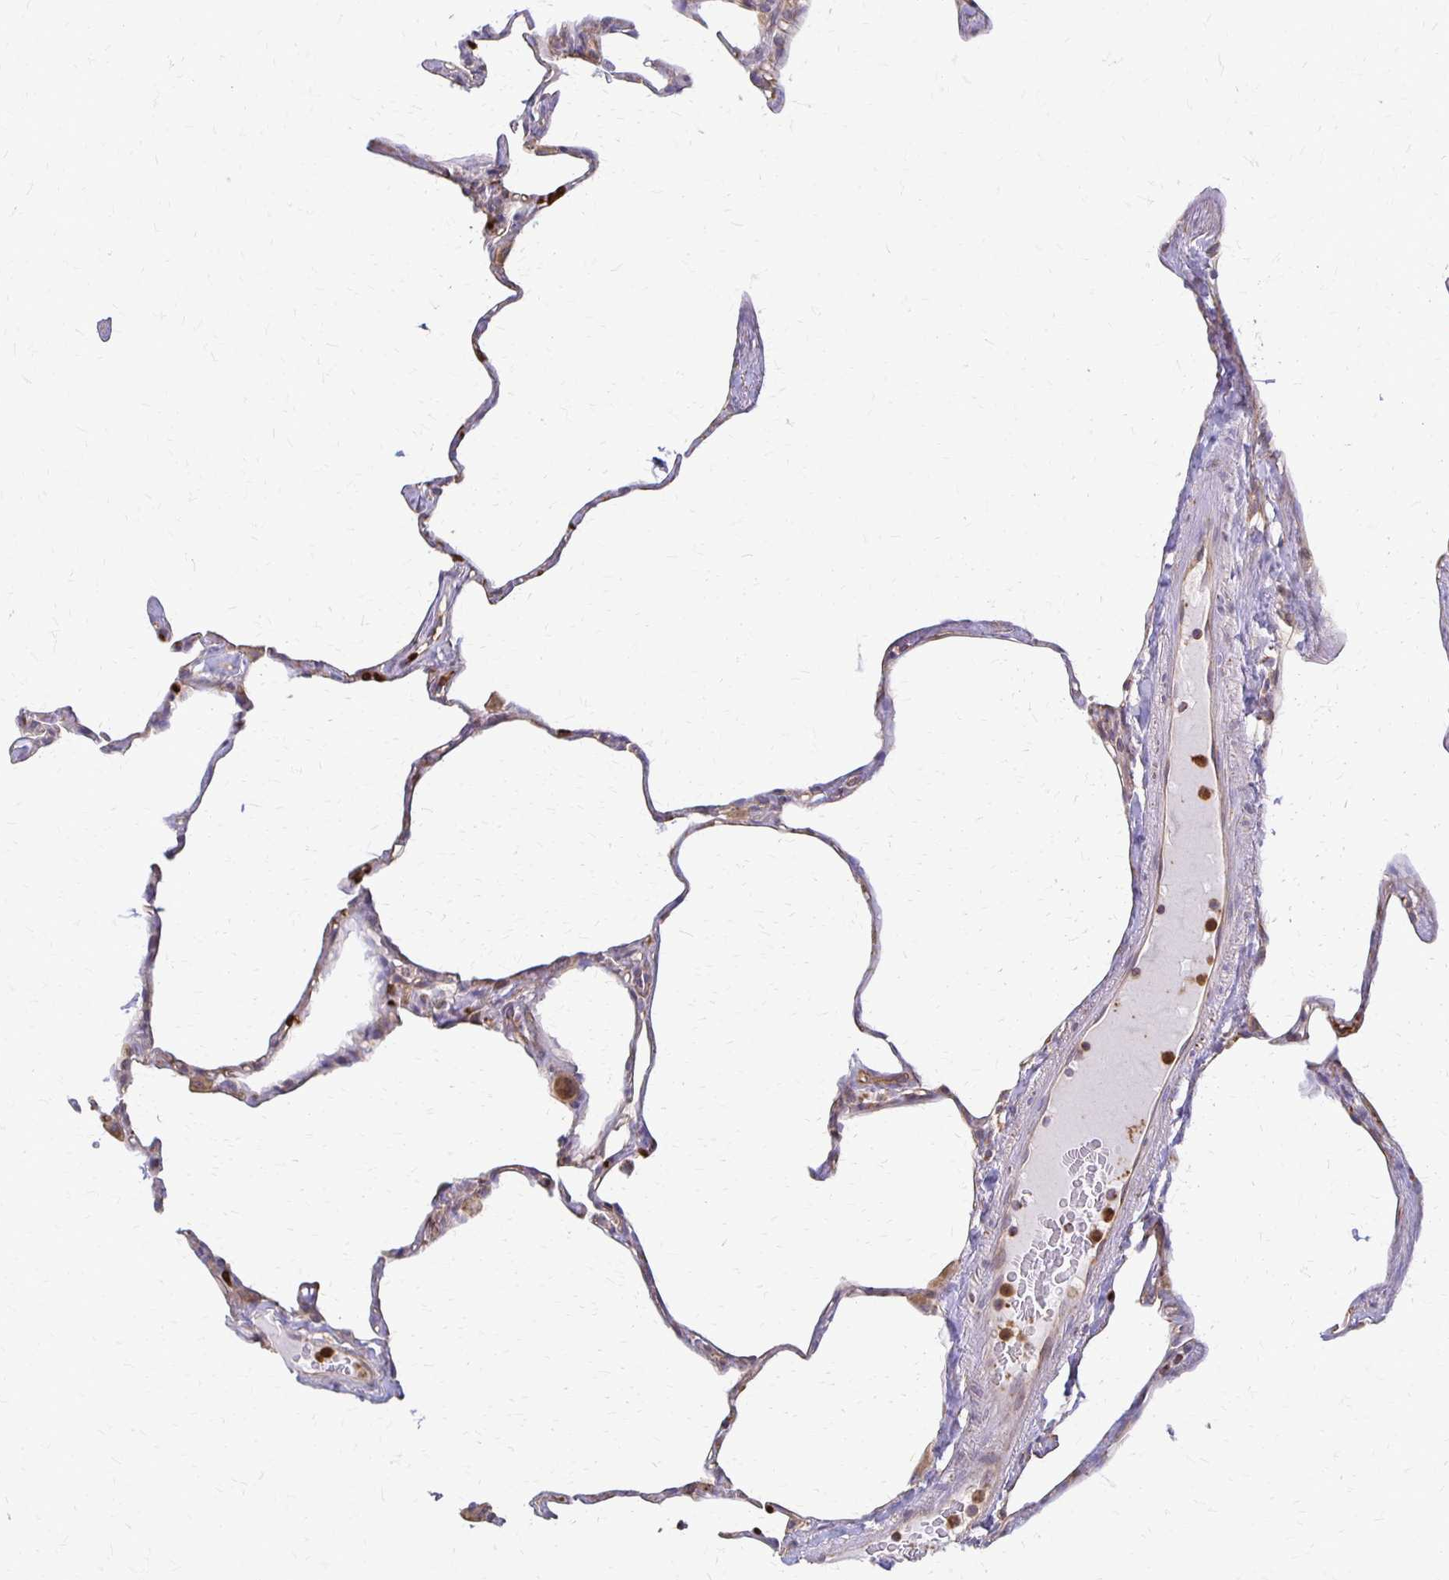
{"staining": {"intensity": "moderate", "quantity": "<25%", "location": "cytoplasmic/membranous"}, "tissue": "lung", "cell_type": "Alveolar cells", "image_type": "normal", "snomed": [{"axis": "morphology", "description": "Normal tissue, NOS"}, {"axis": "topography", "description": "Lung"}], "caption": "Protein staining by immunohistochemistry displays moderate cytoplasmic/membranous positivity in approximately <25% of alveolar cells in benign lung. Using DAB (brown) and hematoxylin (blue) stains, captured at high magnification using brightfield microscopy.", "gene": "EIF4EBP2", "patient": {"sex": "male", "age": 65}}